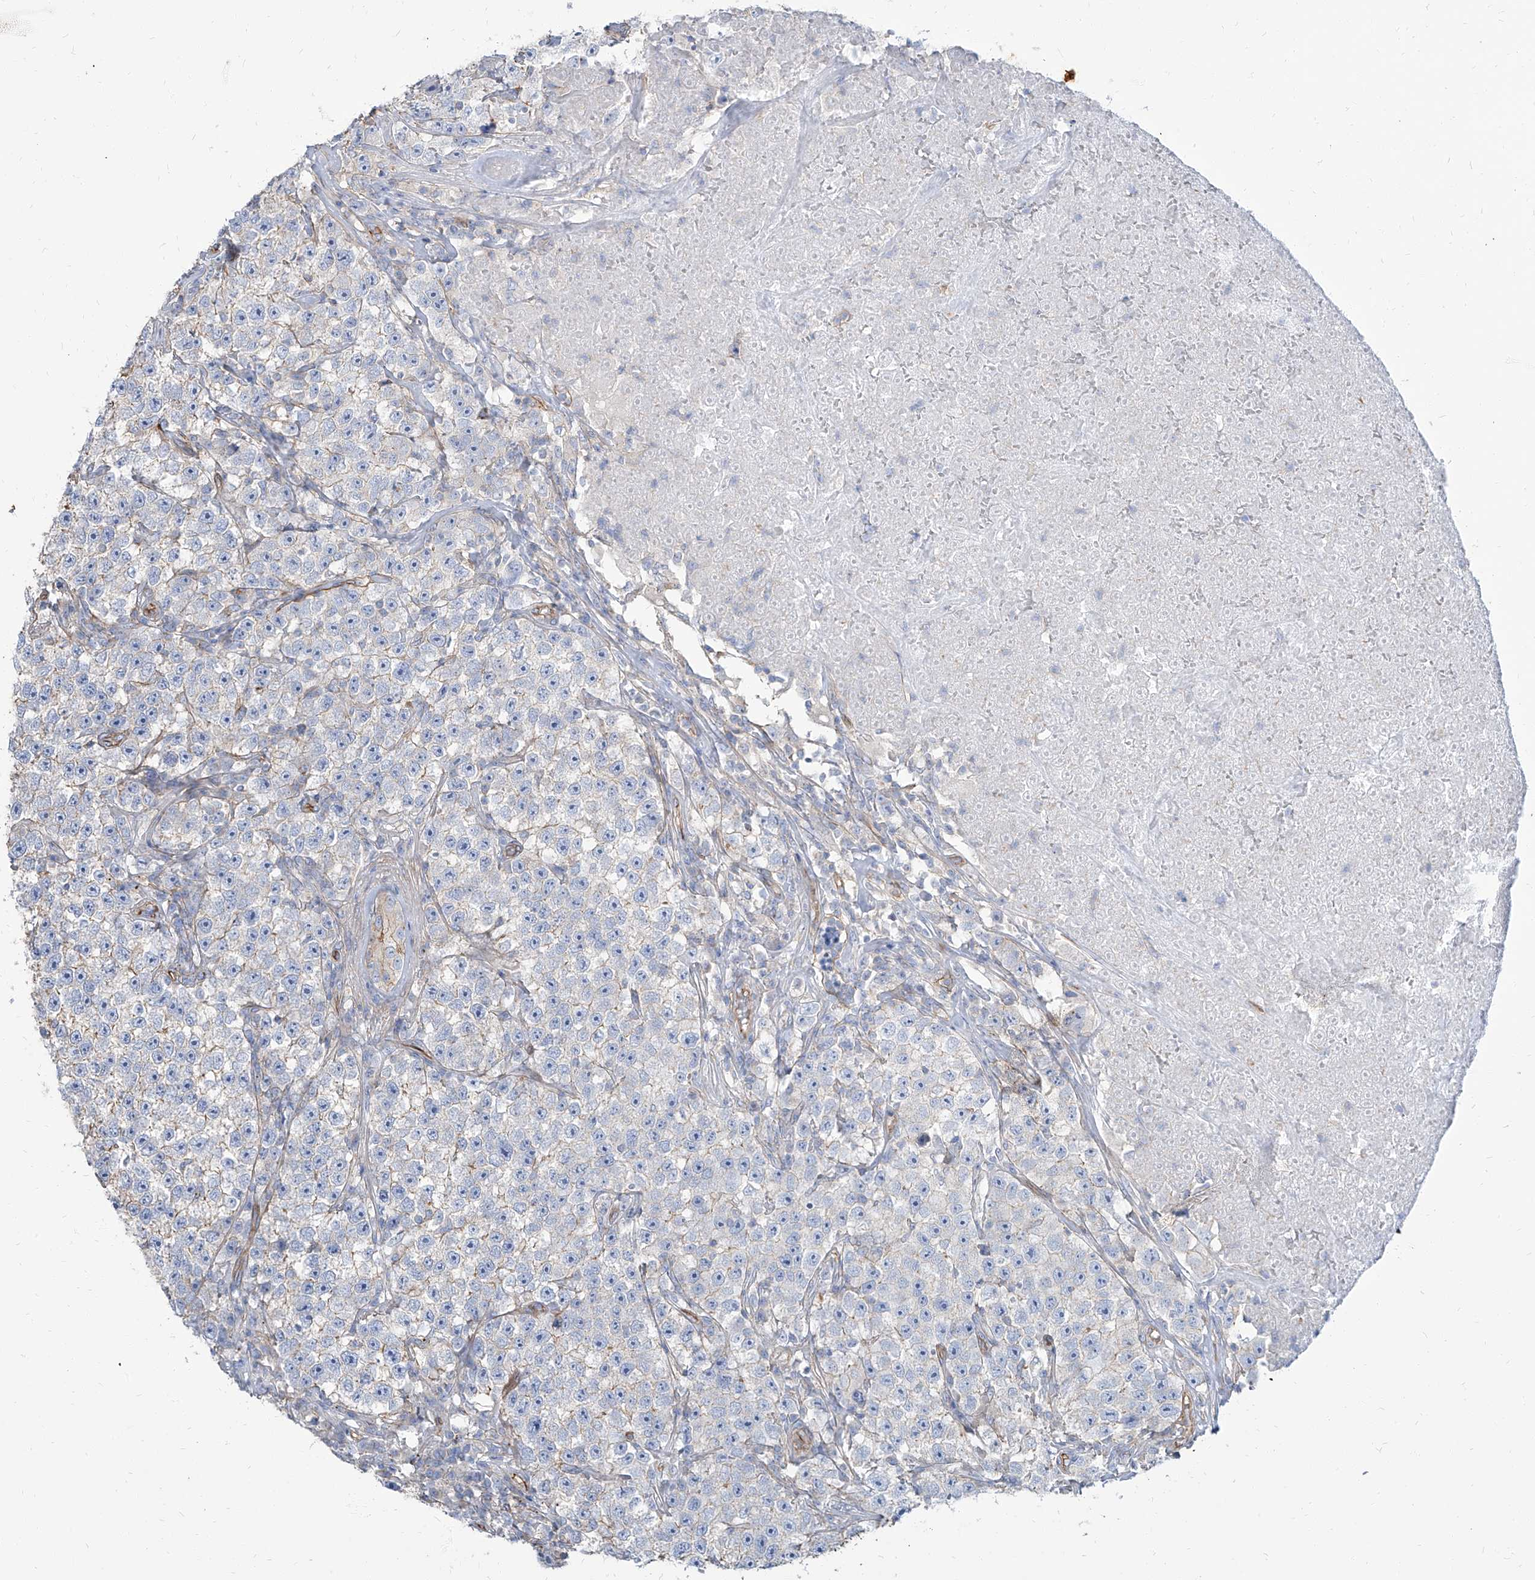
{"staining": {"intensity": "negative", "quantity": "none", "location": "none"}, "tissue": "testis cancer", "cell_type": "Tumor cells", "image_type": "cancer", "snomed": [{"axis": "morphology", "description": "Seminoma, NOS"}, {"axis": "topography", "description": "Testis"}], "caption": "Immunohistochemical staining of testis cancer demonstrates no significant positivity in tumor cells.", "gene": "TXLNB", "patient": {"sex": "male", "age": 22}}